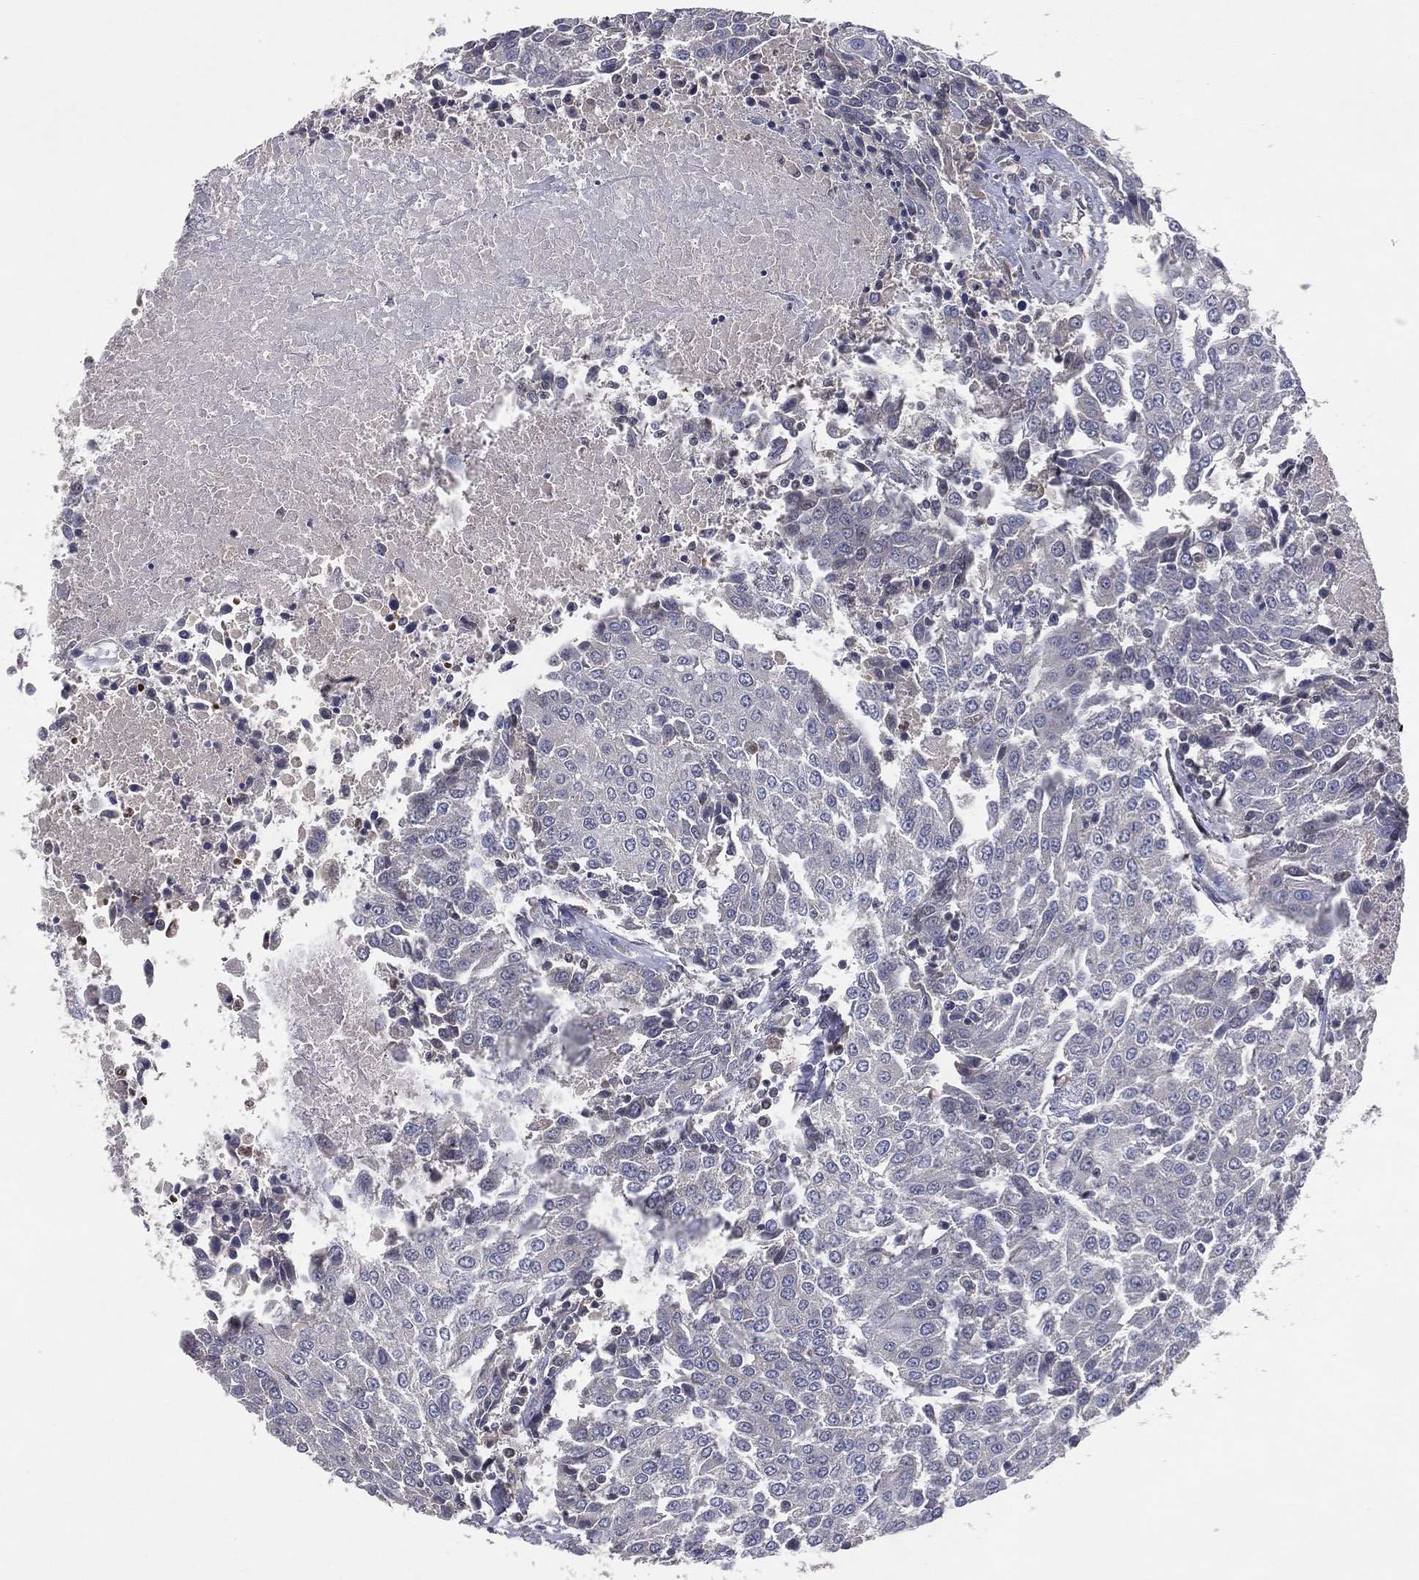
{"staining": {"intensity": "negative", "quantity": "none", "location": "none"}, "tissue": "urothelial cancer", "cell_type": "Tumor cells", "image_type": "cancer", "snomed": [{"axis": "morphology", "description": "Urothelial carcinoma, High grade"}, {"axis": "topography", "description": "Urinary bladder"}], "caption": "An IHC image of high-grade urothelial carcinoma is shown. There is no staining in tumor cells of high-grade urothelial carcinoma. (DAB (3,3'-diaminobenzidine) IHC with hematoxylin counter stain).", "gene": "DNAH7", "patient": {"sex": "female", "age": 85}}